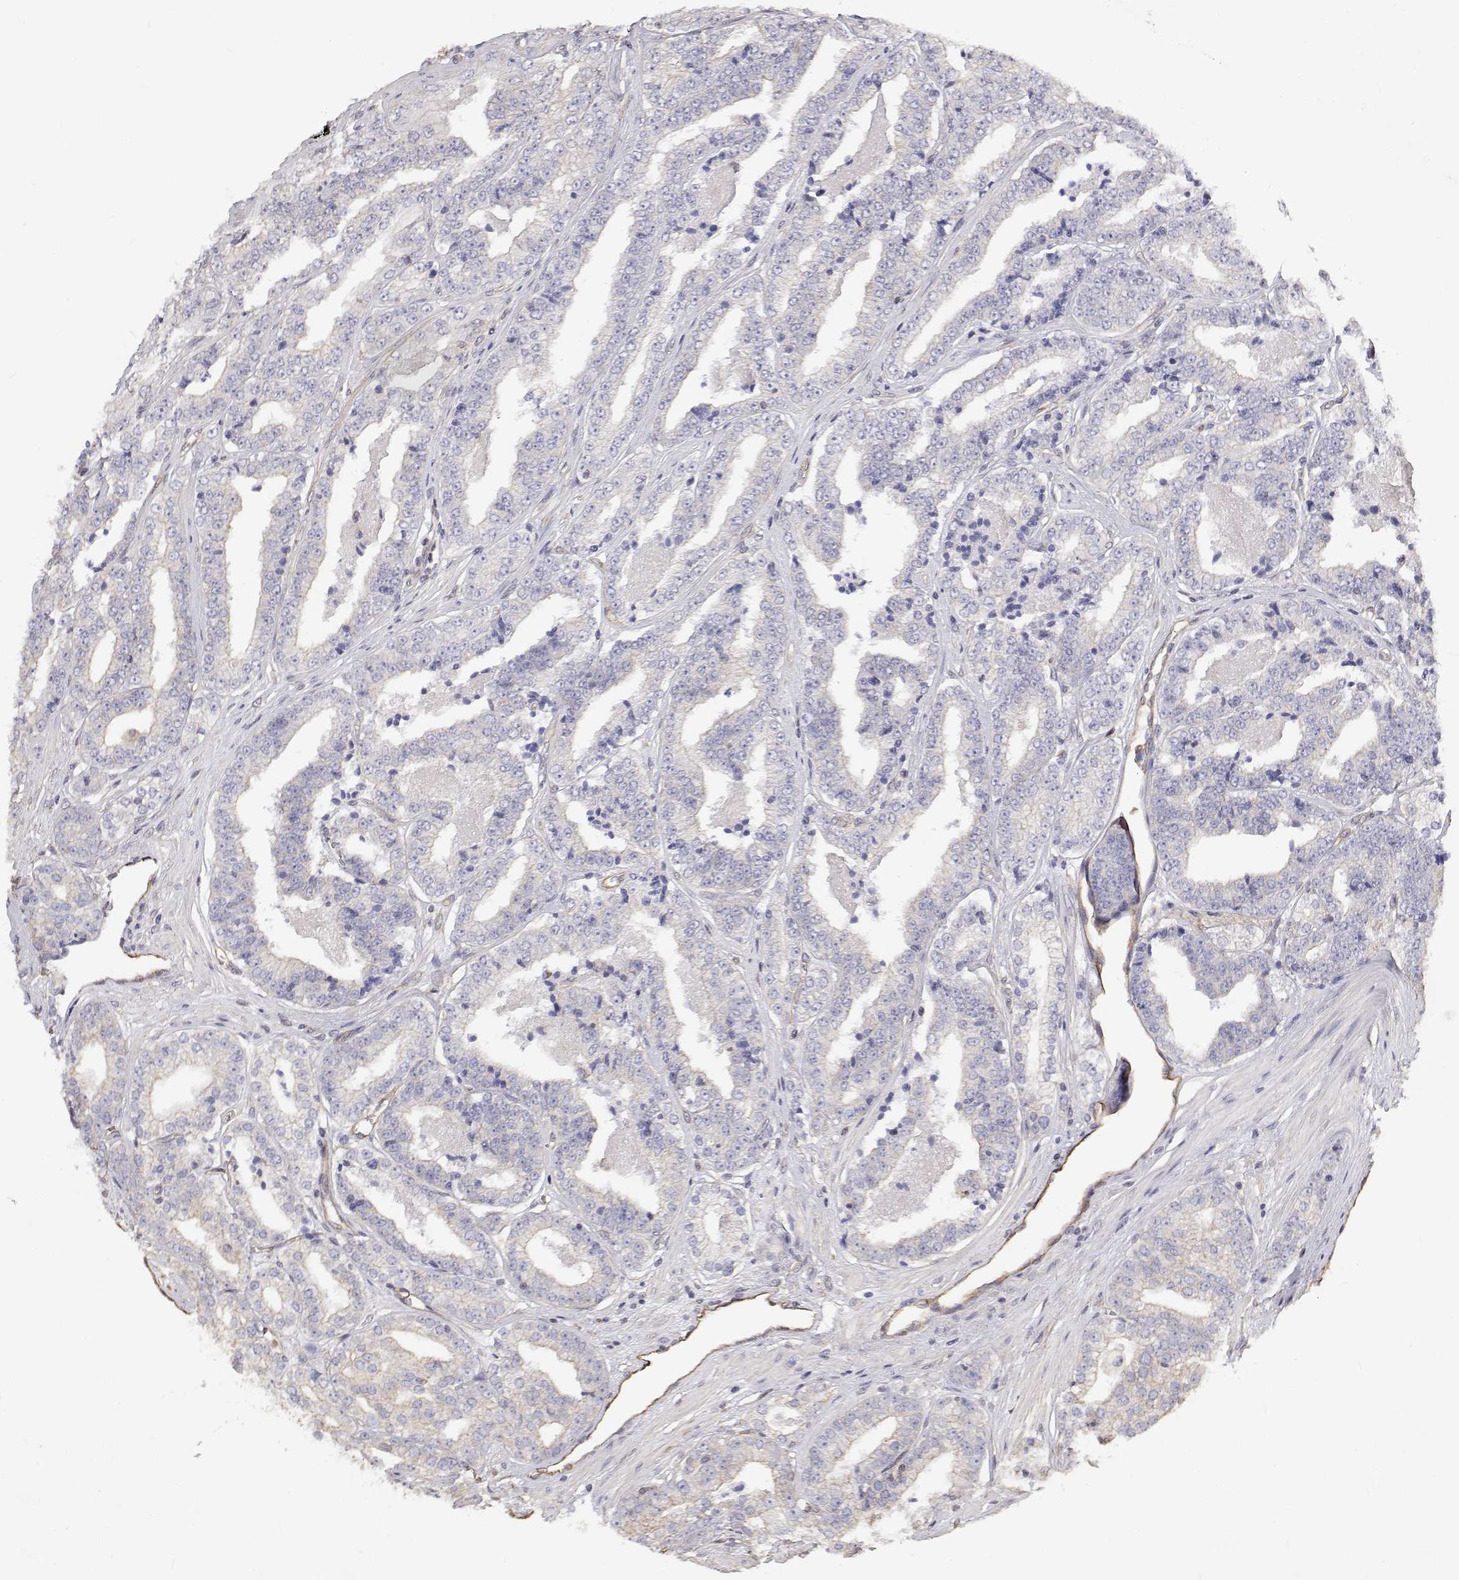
{"staining": {"intensity": "negative", "quantity": "none", "location": "none"}, "tissue": "prostate cancer", "cell_type": "Tumor cells", "image_type": "cancer", "snomed": [{"axis": "morphology", "description": "Adenocarcinoma, Low grade"}, {"axis": "topography", "description": "Prostate"}], "caption": "Immunohistochemical staining of prostate cancer (low-grade adenocarcinoma) shows no significant expression in tumor cells.", "gene": "GSDMA", "patient": {"sex": "male", "age": 60}}